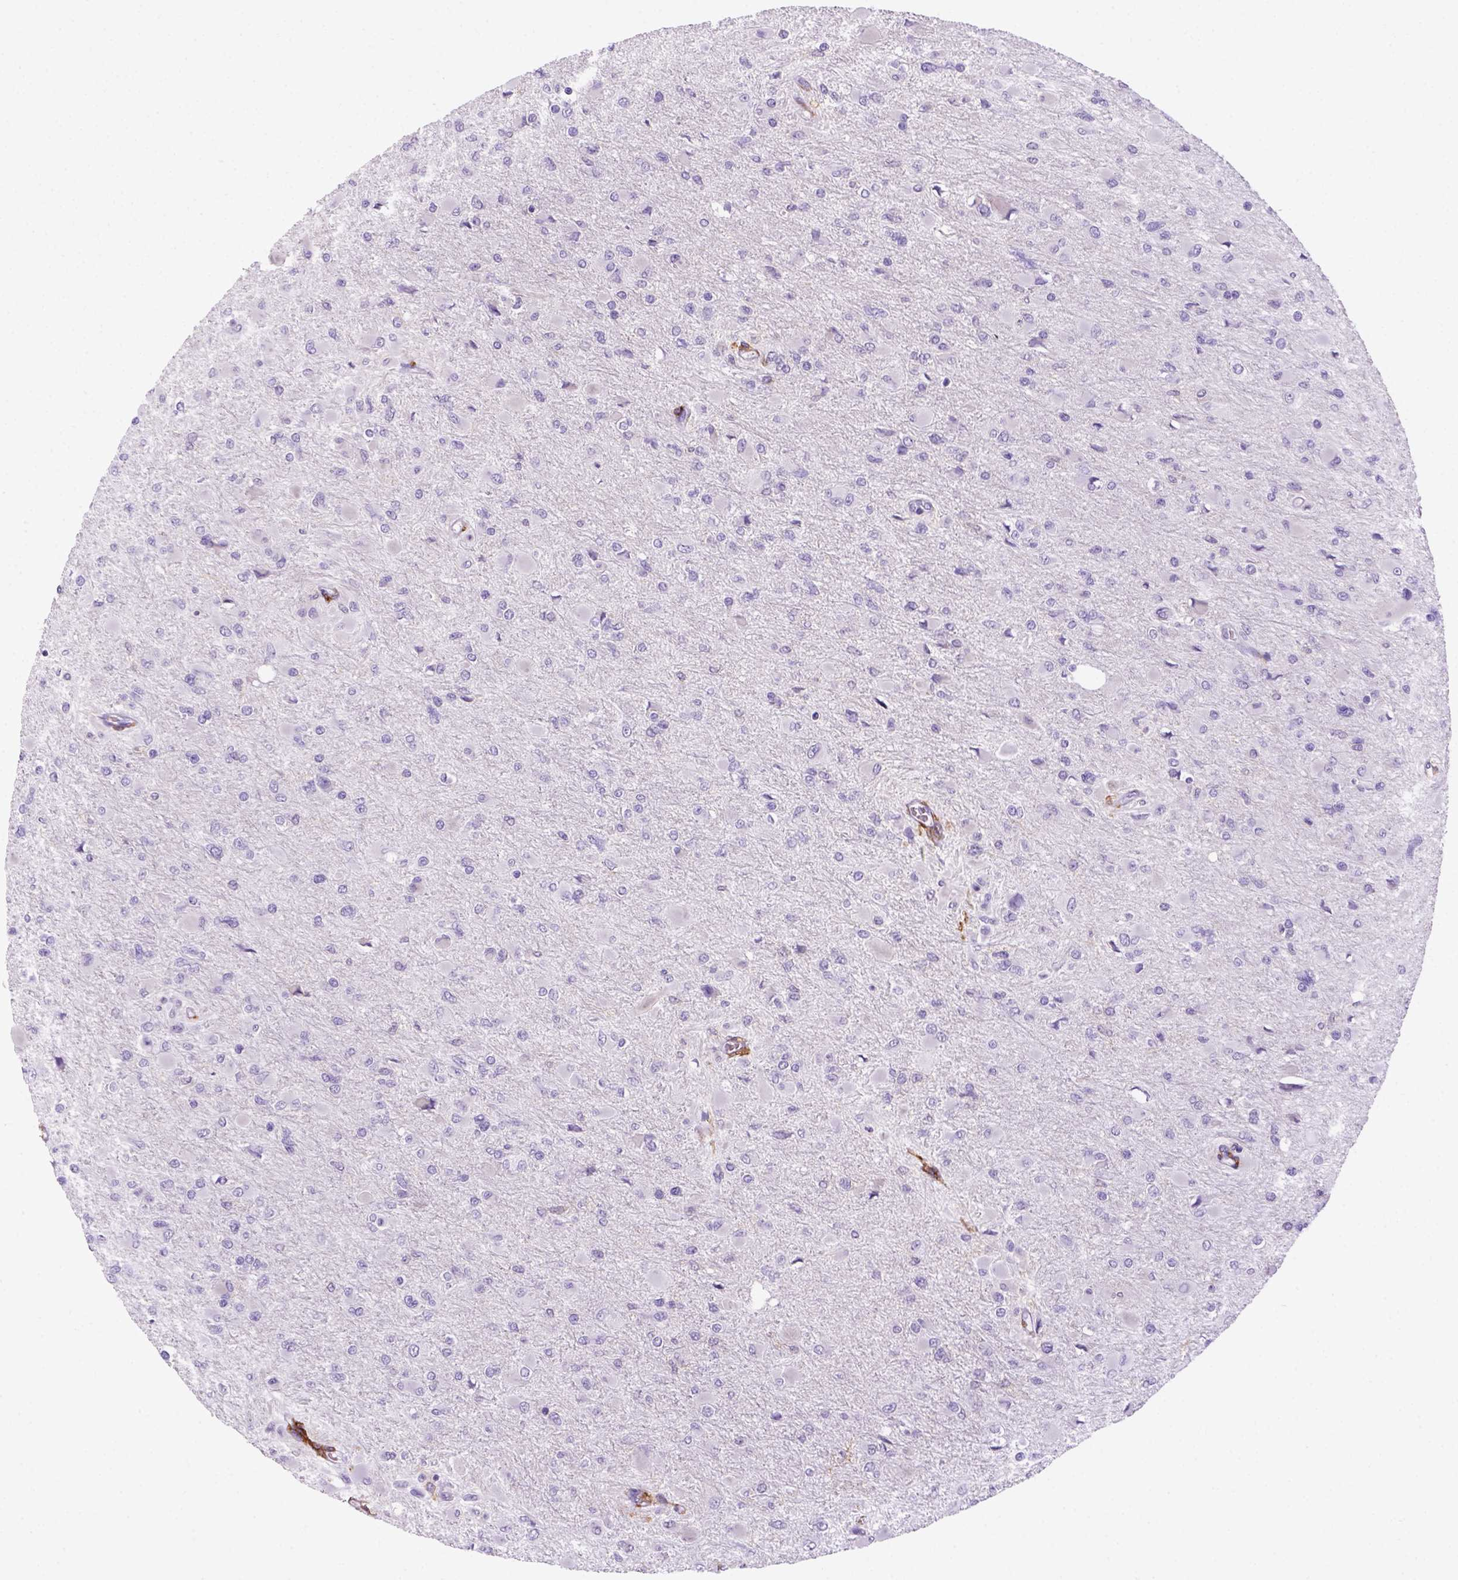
{"staining": {"intensity": "negative", "quantity": "none", "location": "none"}, "tissue": "glioma", "cell_type": "Tumor cells", "image_type": "cancer", "snomed": [{"axis": "morphology", "description": "Glioma, malignant, High grade"}, {"axis": "topography", "description": "Cerebral cortex"}], "caption": "This is an IHC micrograph of glioma. There is no expression in tumor cells.", "gene": "CD14", "patient": {"sex": "female", "age": 36}}